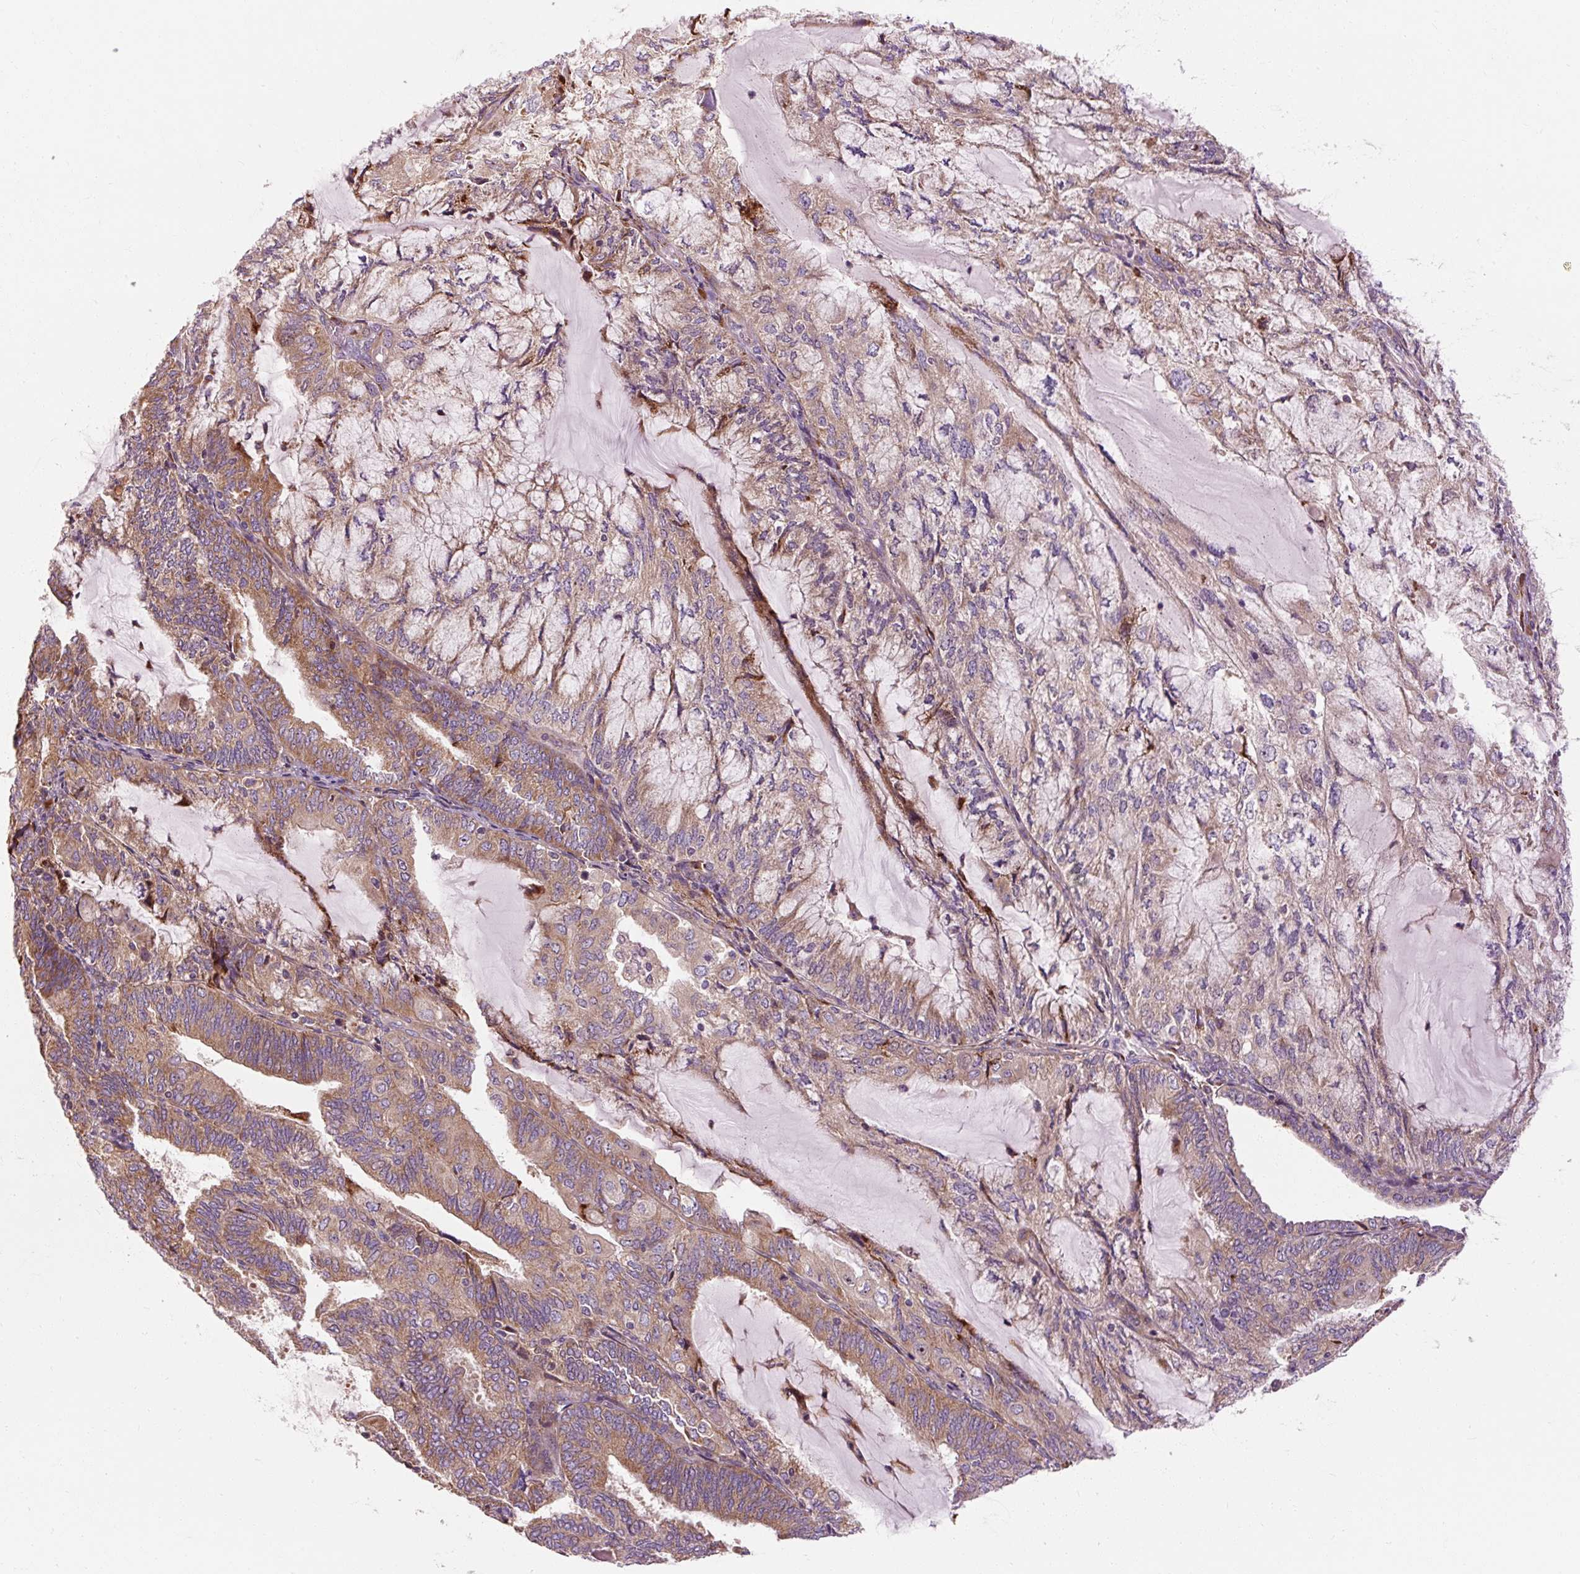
{"staining": {"intensity": "moderate", "quantity": ">75%", "location": "cytoplasmic/membranous"}, "tissue": "endometrial cancer", "cell_type": "Tumor cells", "image_type": "cancer", "snomed": [{"axis": "morphology", "description": "Adenocarcinoma, NOS"}, {"axis": "topography", "description": "Endometrium"}], "caption": "DAB (3,3'-diaminobenzidine) immunohistochemical staining of endometrial cancer (adenocarcinoma) demonstrates moderate cytoplasmic/membranous protein staining in approximately >75% of tumor cells.", "gene": "PRSS48", "patient": {"sex": "female", "age": 81}}